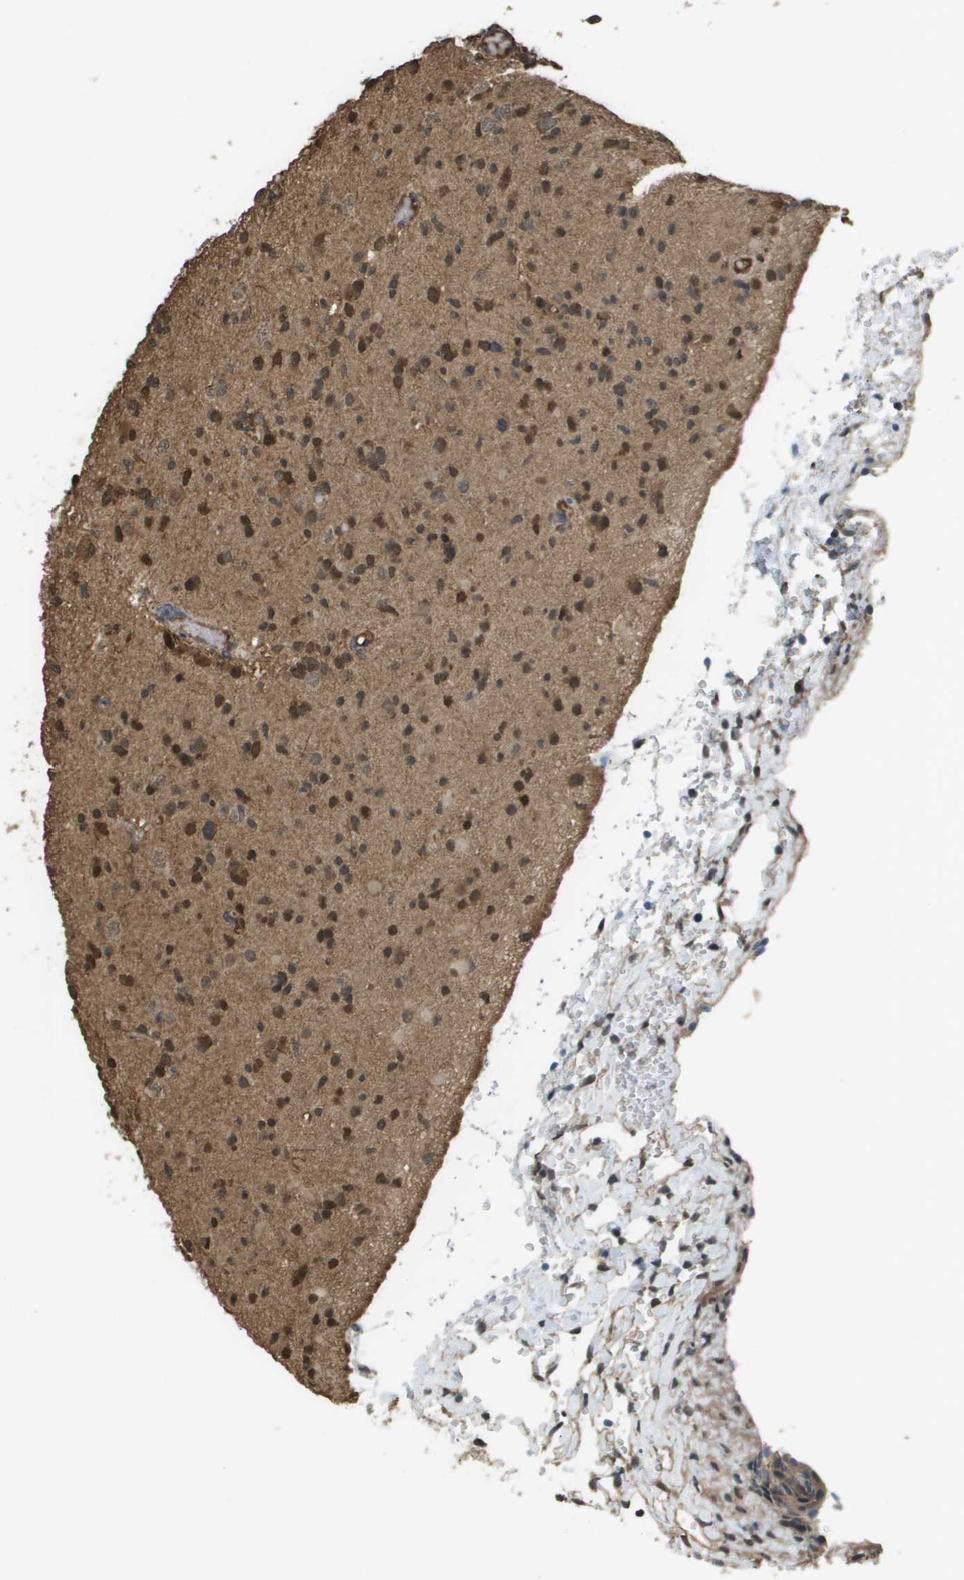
{"staining": {"intensity": "moderate", "quantity": ">75%", "location": "cytoplasmic/membranous,nuclear"}, "tissue": "glioma", "cell_type": "Tumor cells", "image_type": "cancer", "snomed": [{"axis": "morphology", "description": "Glioma, malignant, Low grade"}, {"axis": "topography", "description": "Brain"}], "caption": "Approximately >75% of tumor cells in glioma reveal moderate cytoplasmic/membranous and nuclear protein positivity as visualized by brown immunohistochemical staining.", "gene": "NDRG2", "patient": {"sex": "female", "age": 22}}